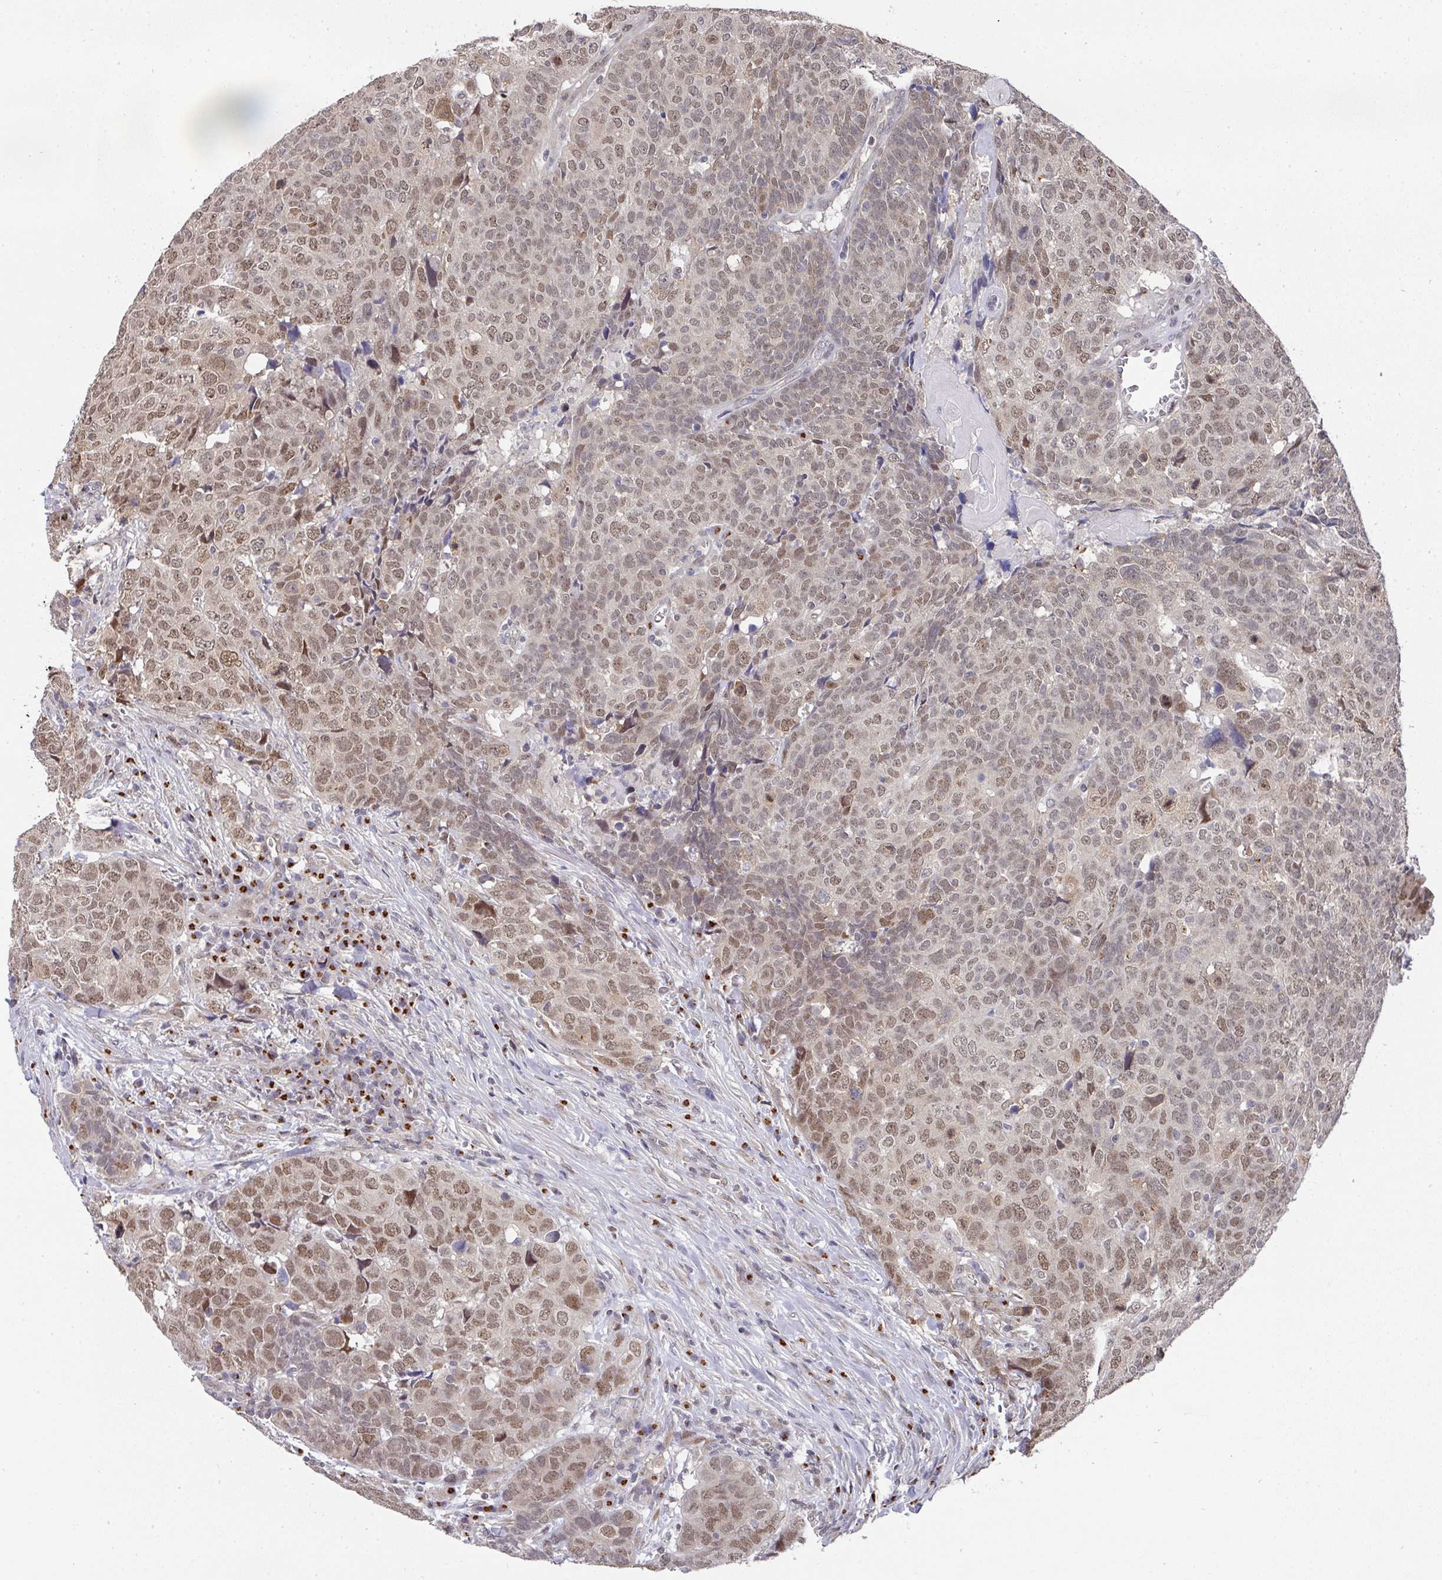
{"staining": {"intensity": "moderate", "quantity": "25%-75%", "location": "nuclear"}, "tissue": "head and neck cancer", "cell_type": "Tumor cells", "image_type": "cancer", "snomed": [{"axis": "morphology", "description": "Squamous cell carcinoma, NOS"}, {"axis": "topography", "description": "Head-Neck"}], "caption": "Immunohistochemical staining of human squamous cell carcinoma (head and neck) reveals moderate nuclear protein staining in about 25%-75% of tumor cells. The staining was performed using DAB, with brown indicating positive protein expression. Nuclei are stained blue with hematoxylin.", "gene": "C18orf25", "patient": {"sex": "male", "age": 66}}